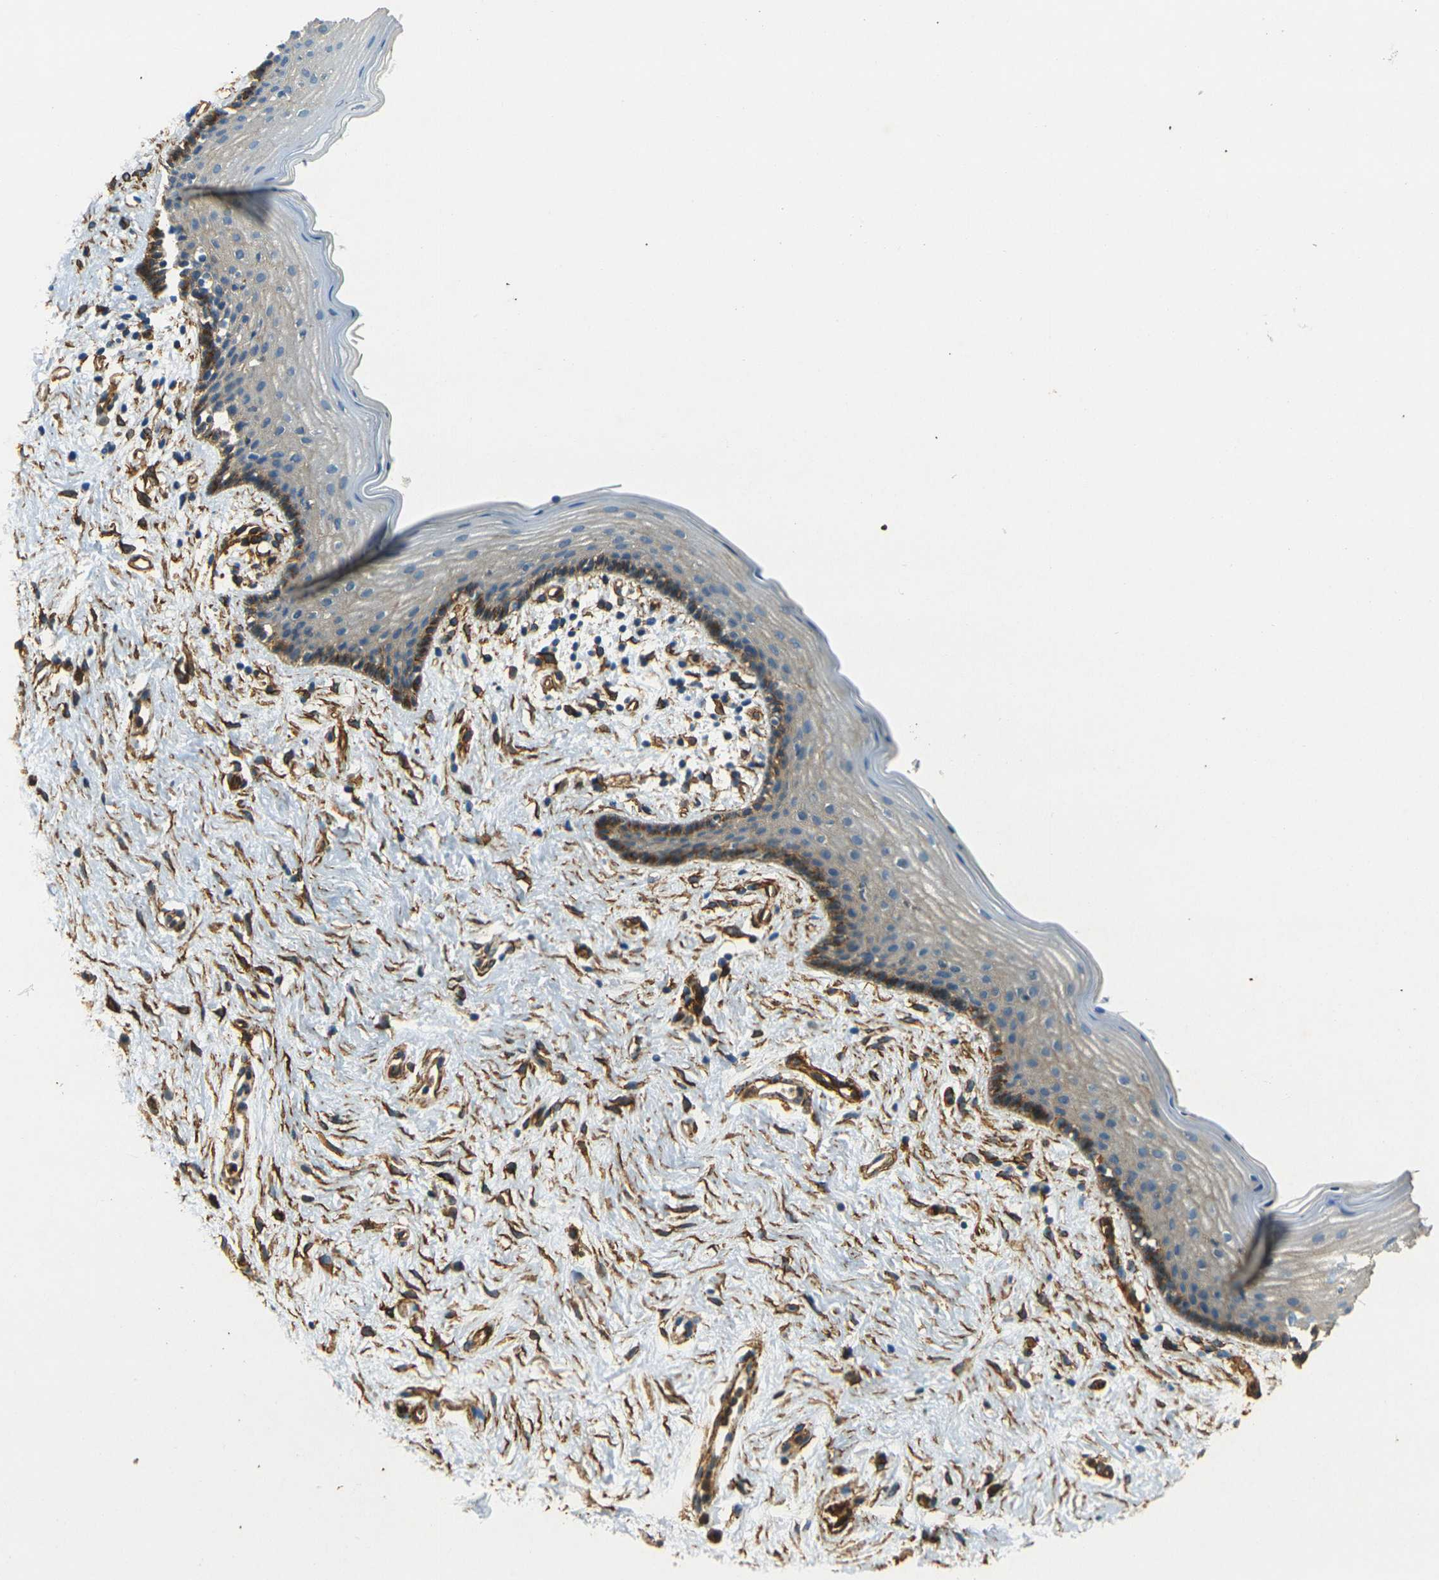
{"staining": {"intensity": "moderate", "quantity": "<25%", "location": "cytoplasmic/membranous"}, "tissue": "vagina", "cell_type": "Squamous epithelial cells", "image_type": "normal", "snomed": [{"axis": "morphology", "description": "Normal tissue, NOS"}, {"axis": "topography", "description": "Vagina"}], "caption": "This micrograph reveals immunohistochemistry staining of unremarkable human vagina, with low moderate cytoplasmic/membranous expression in about <25% of squamous epithelial cells.", "gene": "EPHA7", "patient": {"sex": "female", "age": 44}}